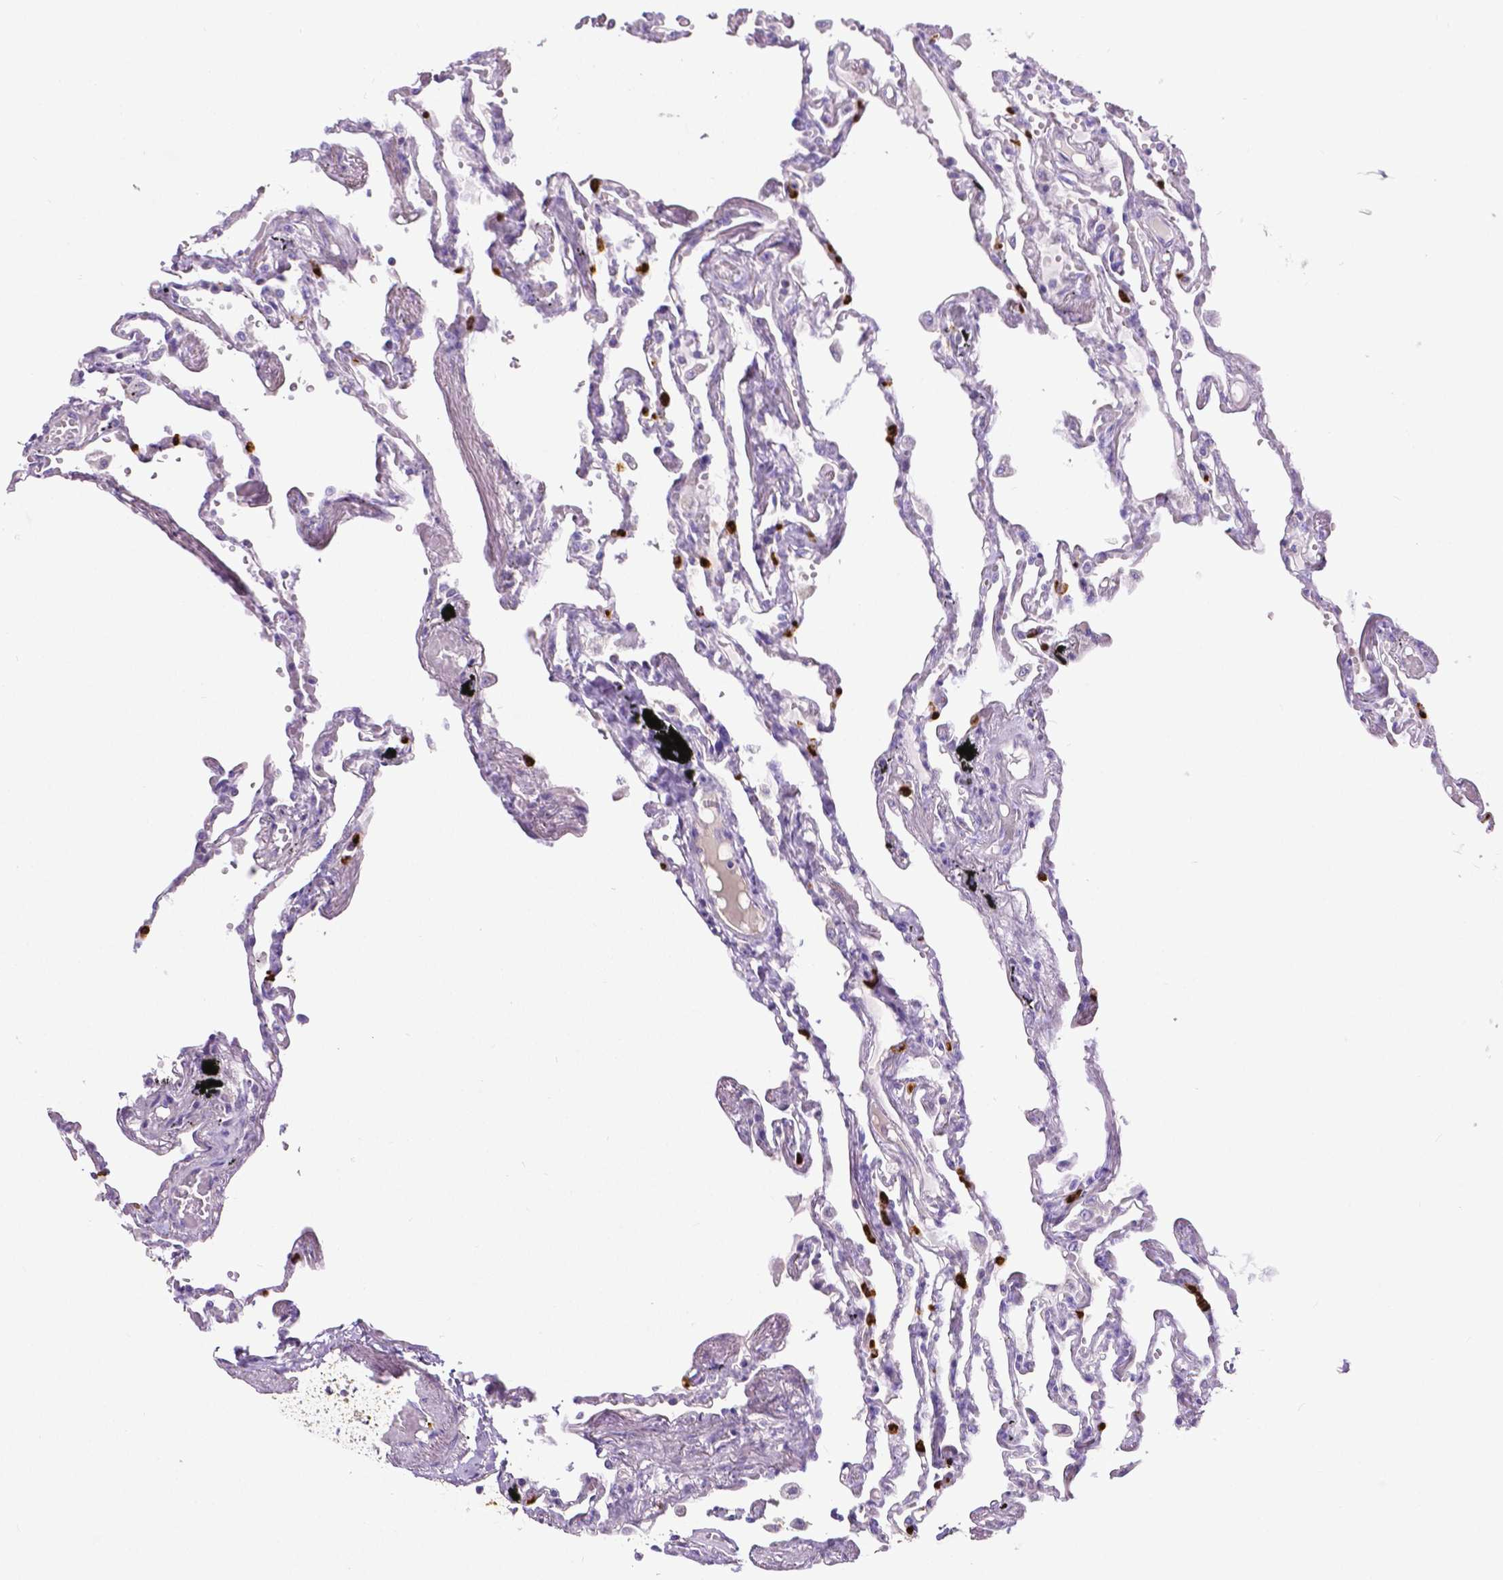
{"staining": {"intensity": "negative", "quantity": "none", "location": "none"}, "tissue": "lung", "cell_type": "Alveolar cells", "image_type": "normal", "snomed": [{"axis": "morphology", "description": "Normal tissue, NOS"}, {"axis": "morphology", "description": "Adenocarcinoma, NOS"}, {"axis": "topography", "description": "Cartilage tissue"}, {"axis": "topography", "description": "Lung"}], "caption": "DAB (3,3'-diaminobenzidine) immunohistochemical staining of normal lung displays no significant expression in alveolar cells. (DAB immunohistochemistry (IHC), high magnification).", "gene": "MMP9", "patient": {"sex": "female", "age": 67}}